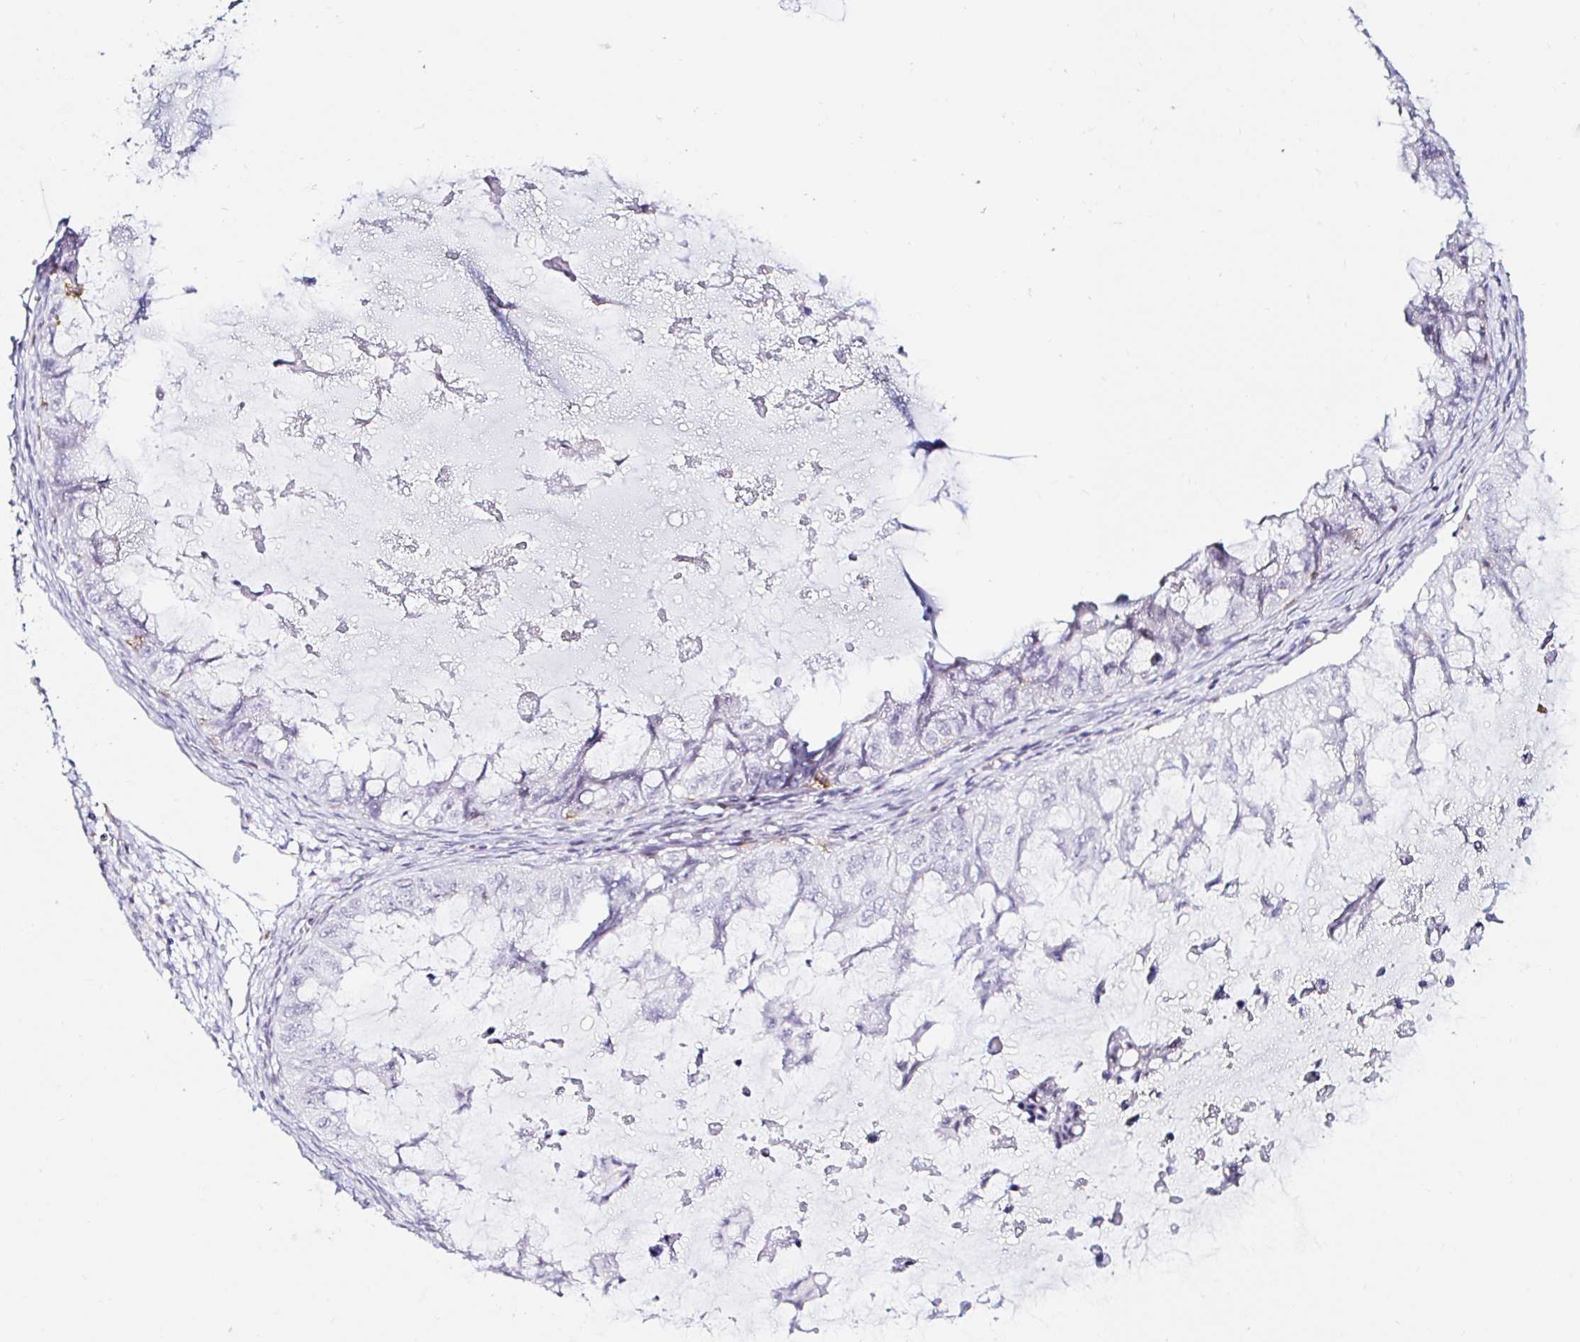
{"staining": {"intensity": "negative", "quantity": "none", "location": "none"}, "tissue": "ovarian cancer", "cell_type": "Tumor cells", "image_type": "cancer", "snomed": [{"axis": "morphology", "description": "Cystadenocarcinoma, mucinous, NOS"}, {"axis": "topography", "description": "Ovary"}], "caption": "DAB (3,3'-diaminobenzidine) immunohistochemical staining of ovarian cancer reveals no significant expression in tumor cells.", "gene": "CYBB", "patient": {"sex": "female", "age": 72}}